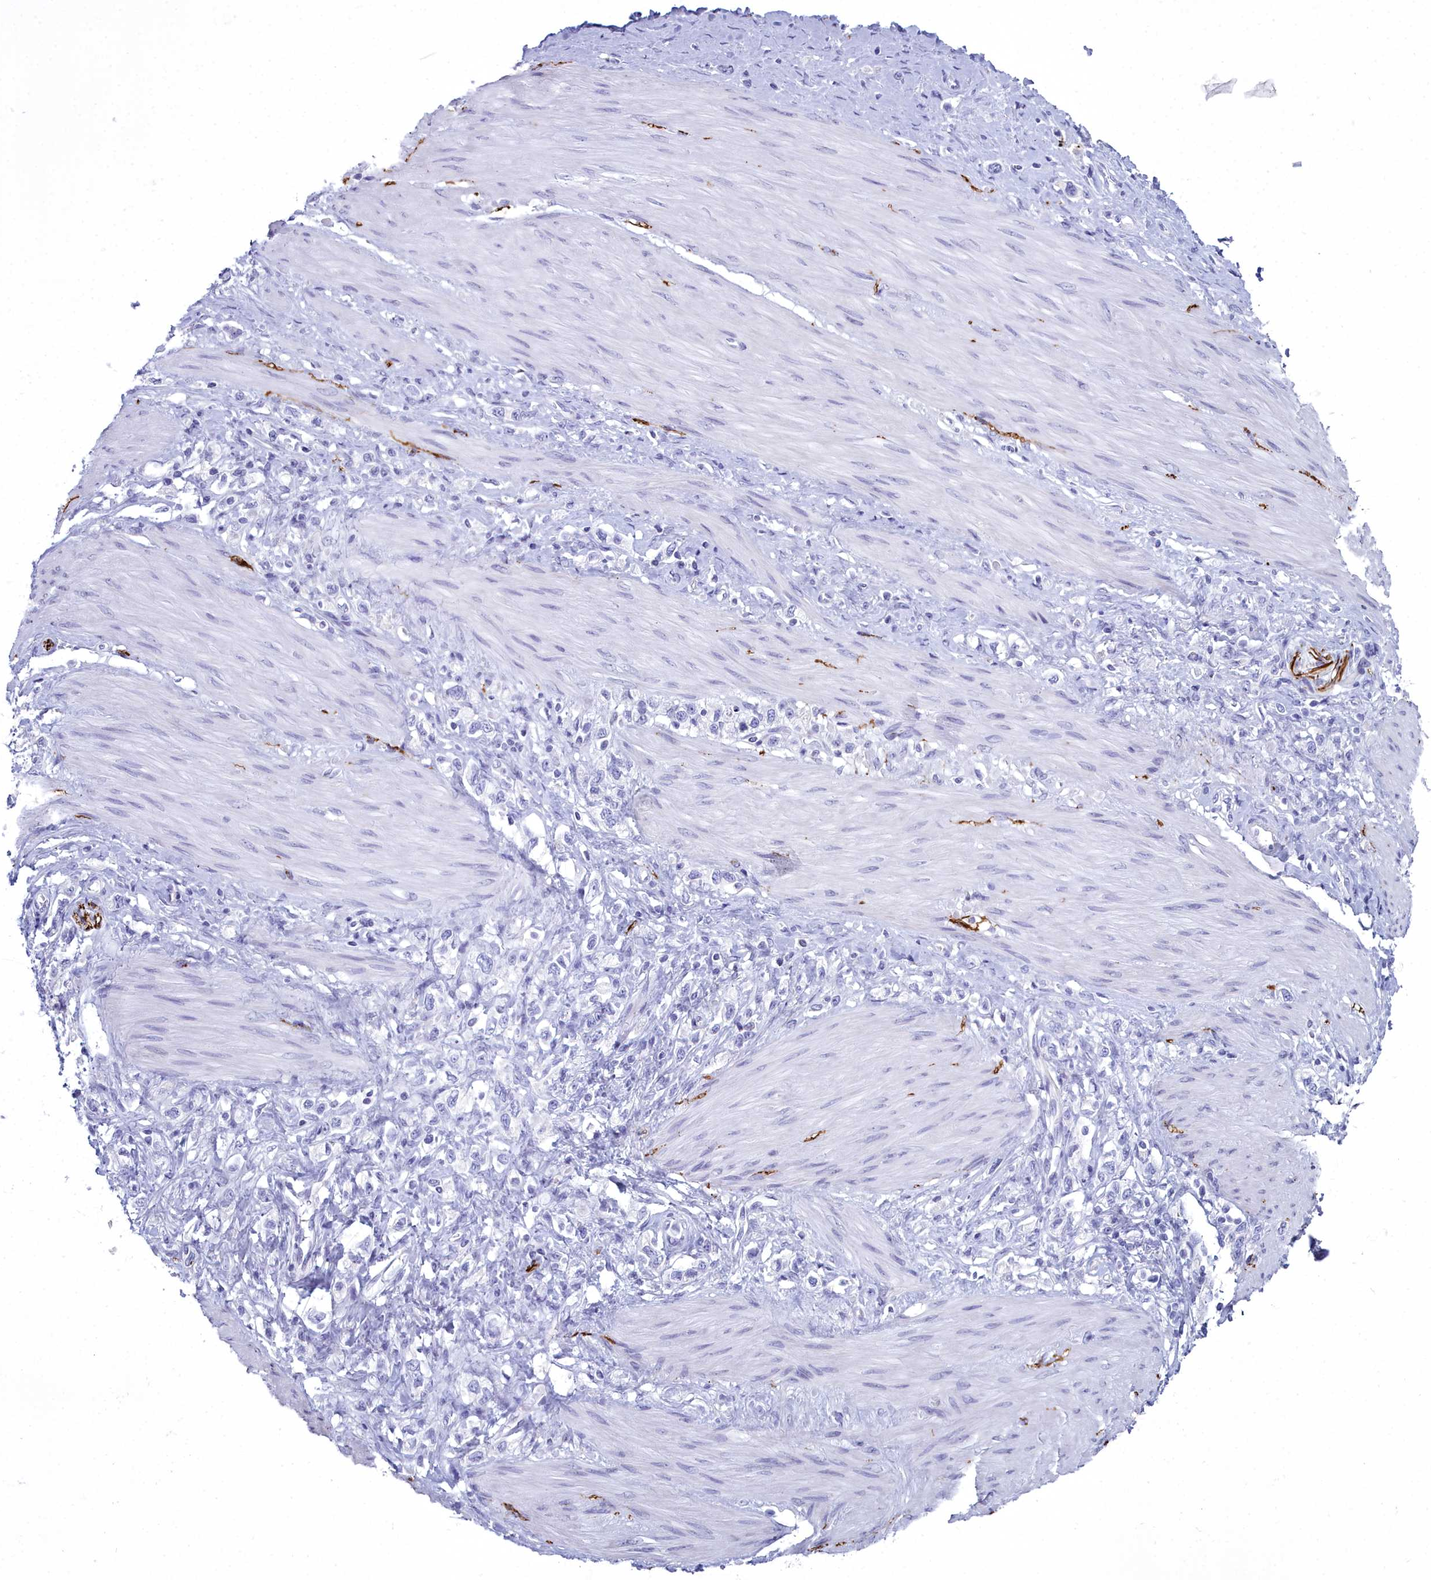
{"staining": {"intensity": "negative", "quantity": "none", "location": "none"}, "tissue": "stomach cancer", "cell_type": "Tumor cells", "image_type": "cancer", "snomed": [{"axis": "morphology", "description": "Adenocarcinoma, NOS"}, {"axis": "topography", "description": "Stomach"}], "caption": "IHC image of adenocarcinoma (stomach) stained for a protein (brown), which demonstrates no staining in tumor cells.", "gene": "MAP6", "patient": {"sex": "female", "age": 65}}